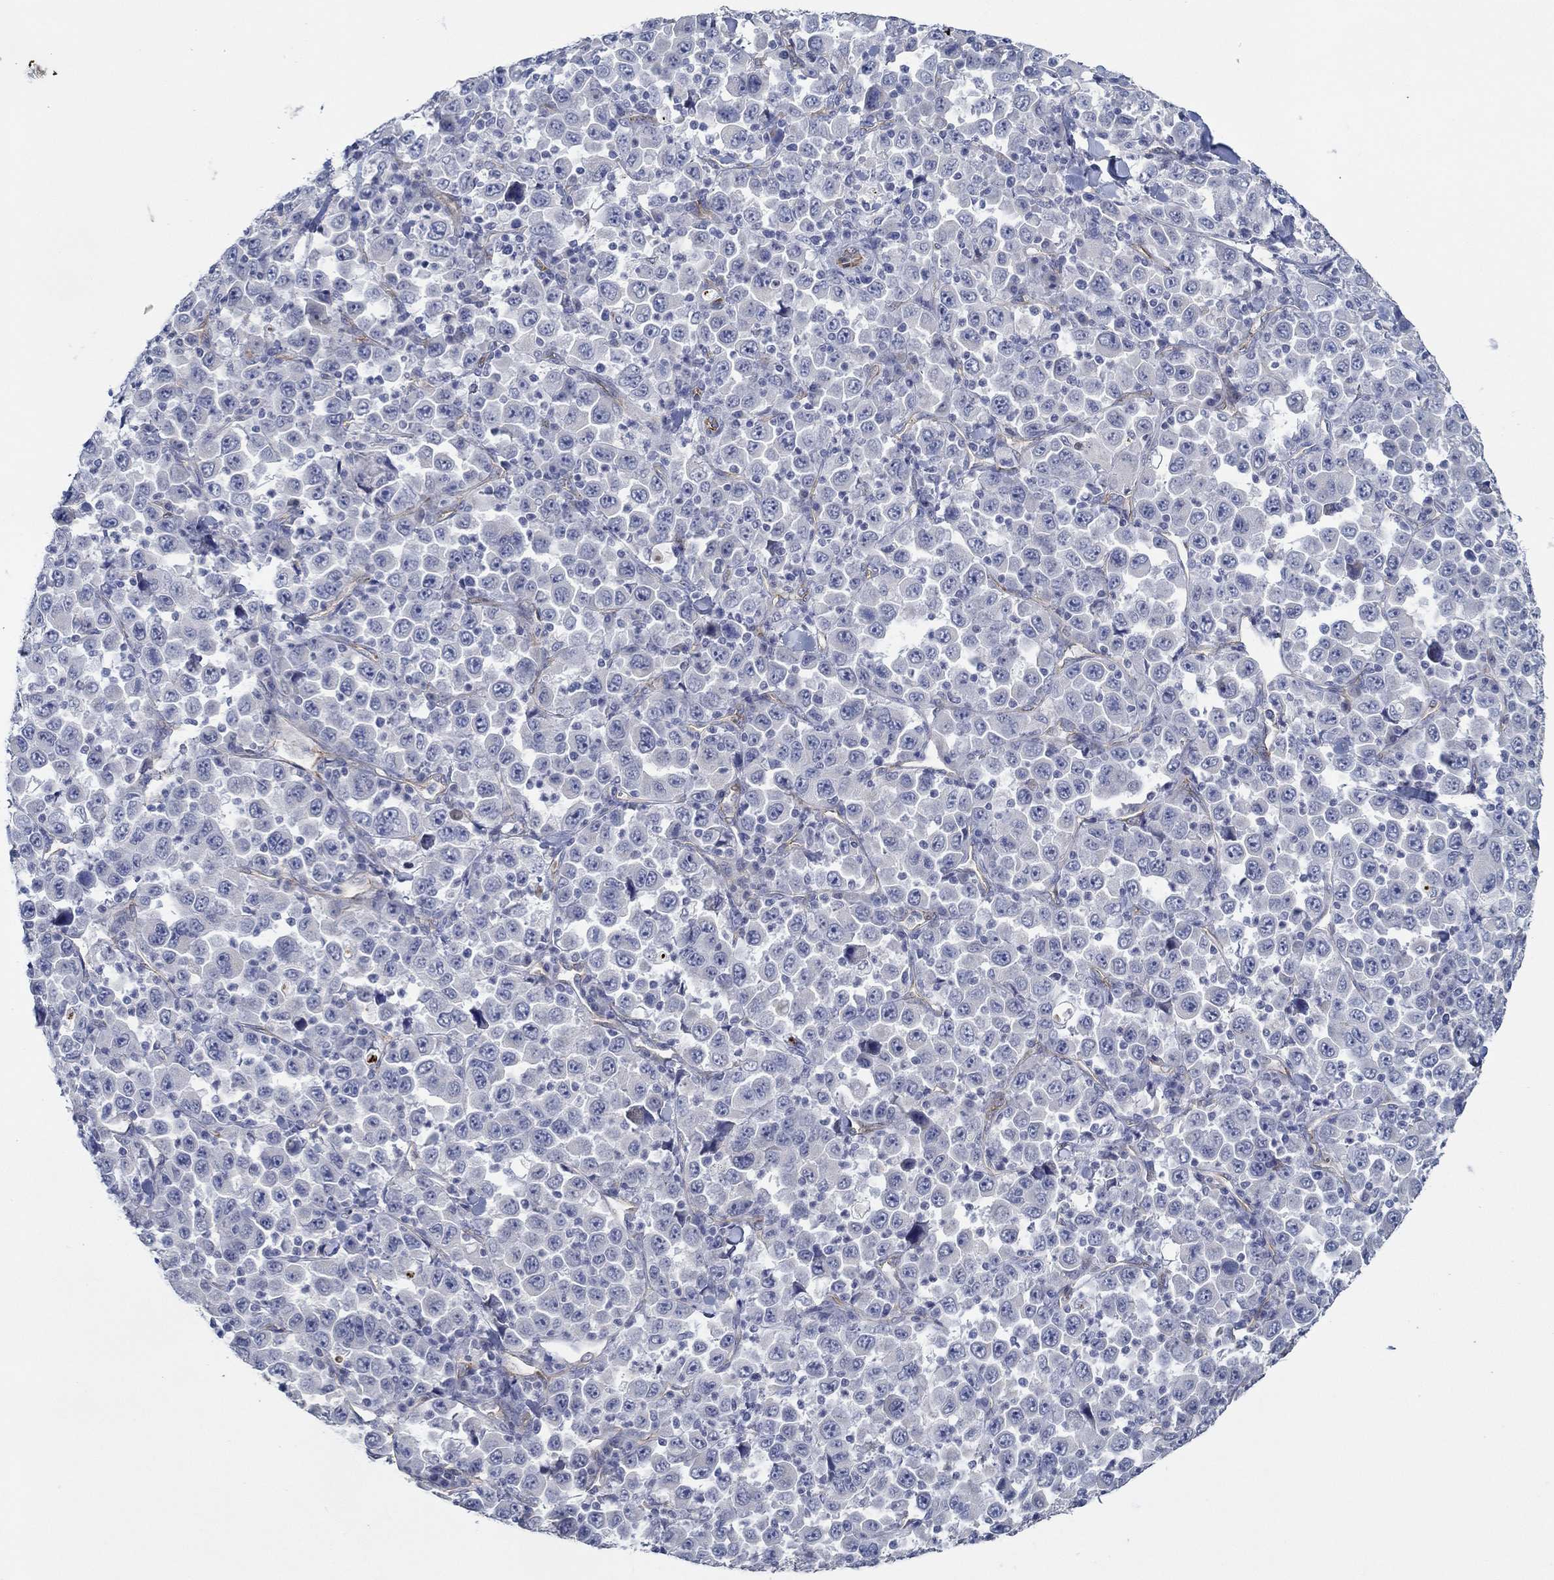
{"staining": {"intensity": "negative", "quantity": "none", "location": "none"}, "tissue": "stomach cancer", "cell_type": "Tumor cells", "image_type": "cancer", "snomed": [{"axis": "morphology", "description": "Normal tissue, NOS"}, {"axis": "morphology", "description": "Adenocarcinoma, NOS"}, {"axis": "topography", "description": "Stomach, upper"}, {"axis": "topography", "description": "Stomach"}], "caption": "Immunohistochemistry of stomach cancer (adenocarcinoma) demonstrates no positivity in tumor cells. (Brightfield microscopy of DAB (3,3'-diaminobenzidine) immunohistochemistry at high magnification).", "gene": "GJA5", "patient": {"sex": "male", "age": 59}}